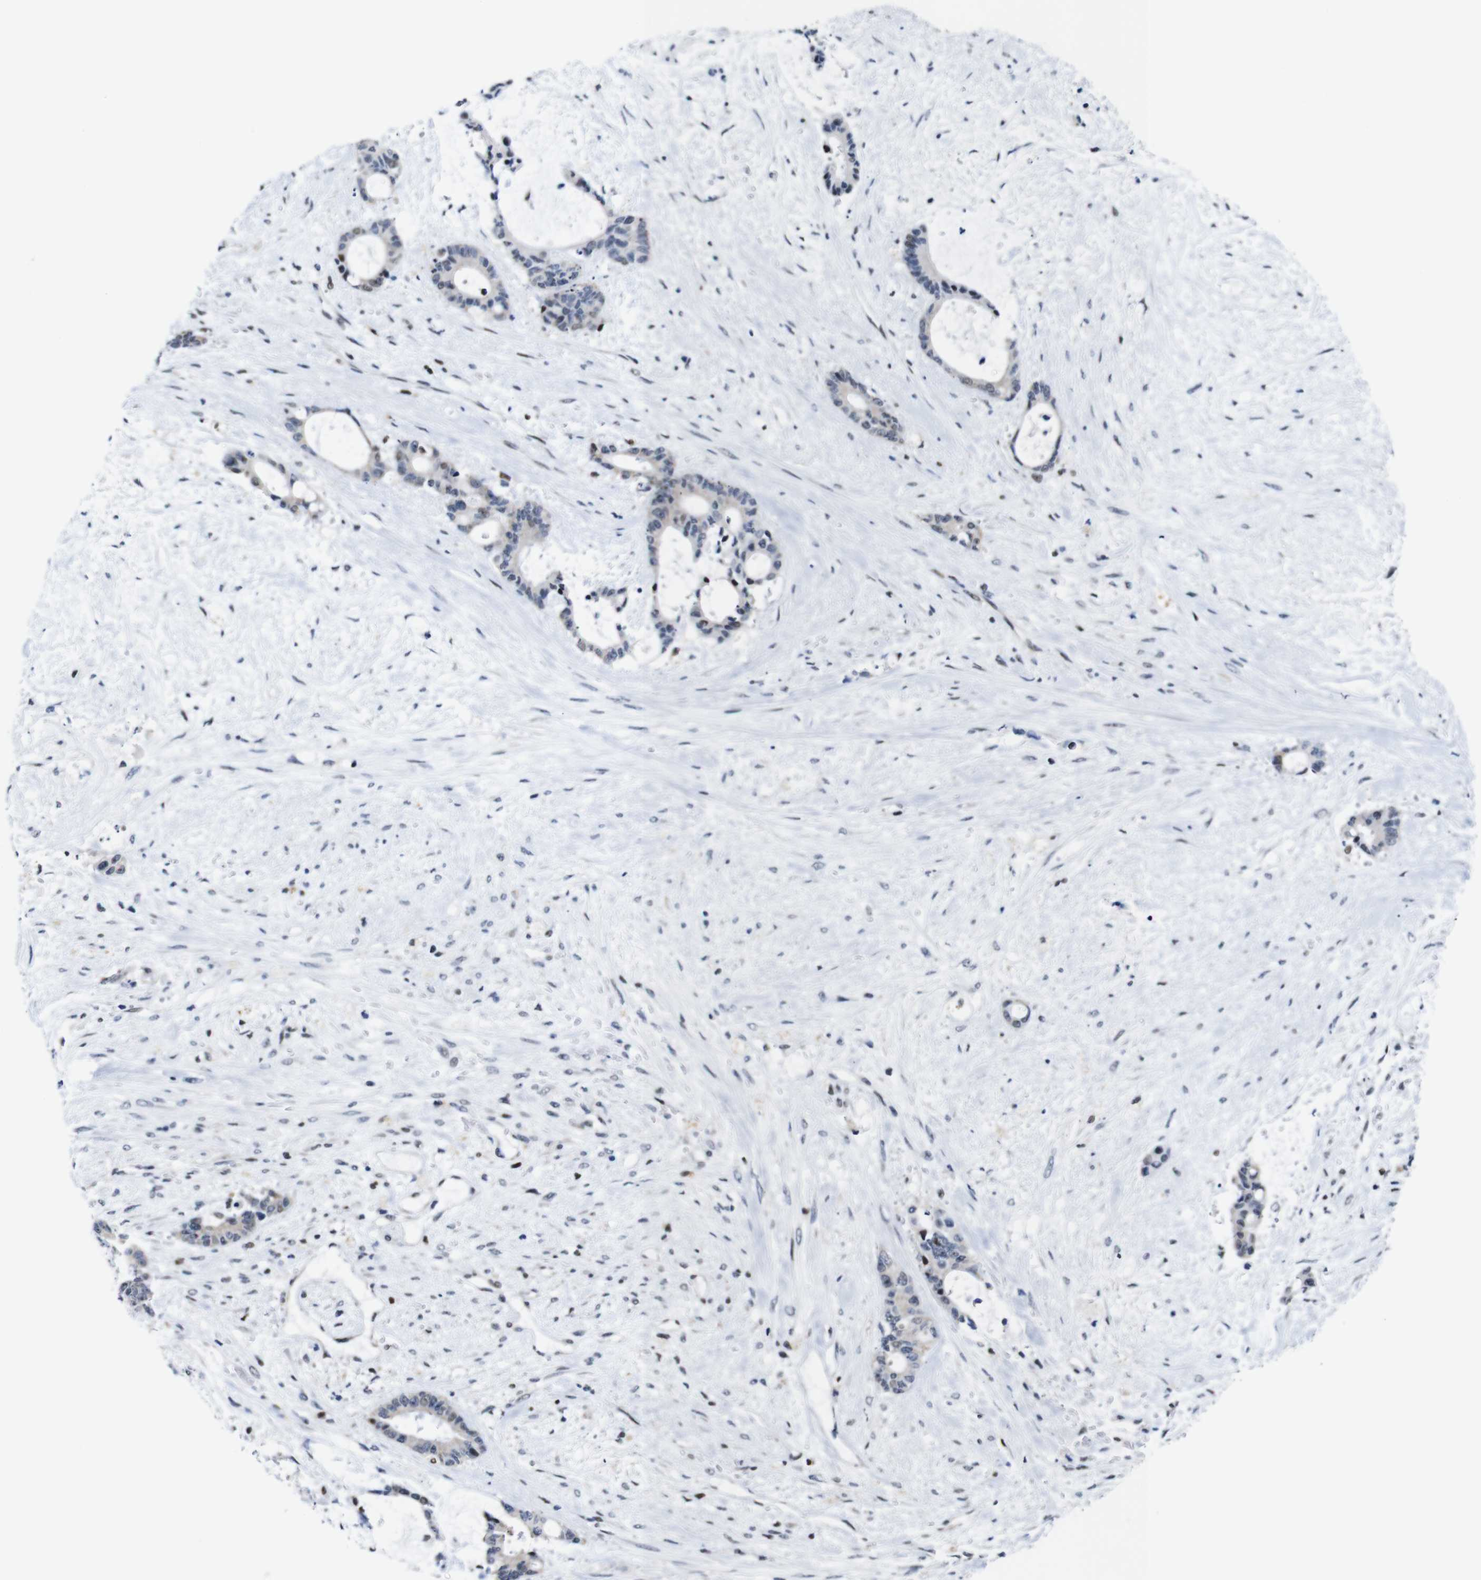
{"staining": {"intensity": "weak", "quantity": "<25%", "location": "cytoplasmic/membranous"}, "tissue": "liver cancer", "cell_type": "Tumor cells", "image_type": "cancer", "snomed": [{"axis": "morphology", "description": "Normal tissue, NOS"}, {"axis": "morphology", "description": "Cholangiocarcinoma"}, {"axis": "topography", "description": "Liver"}, {"axis": "topography", "description": "Peripheral nerve tissue"}], "caption": "A photomicrograph of liver cancer (cholangiocarcinoma) stained for a protein reveals no brown staining in tumor cells.", "gene": "GATA6", "patient": {"sex": "female", "age": 73}}